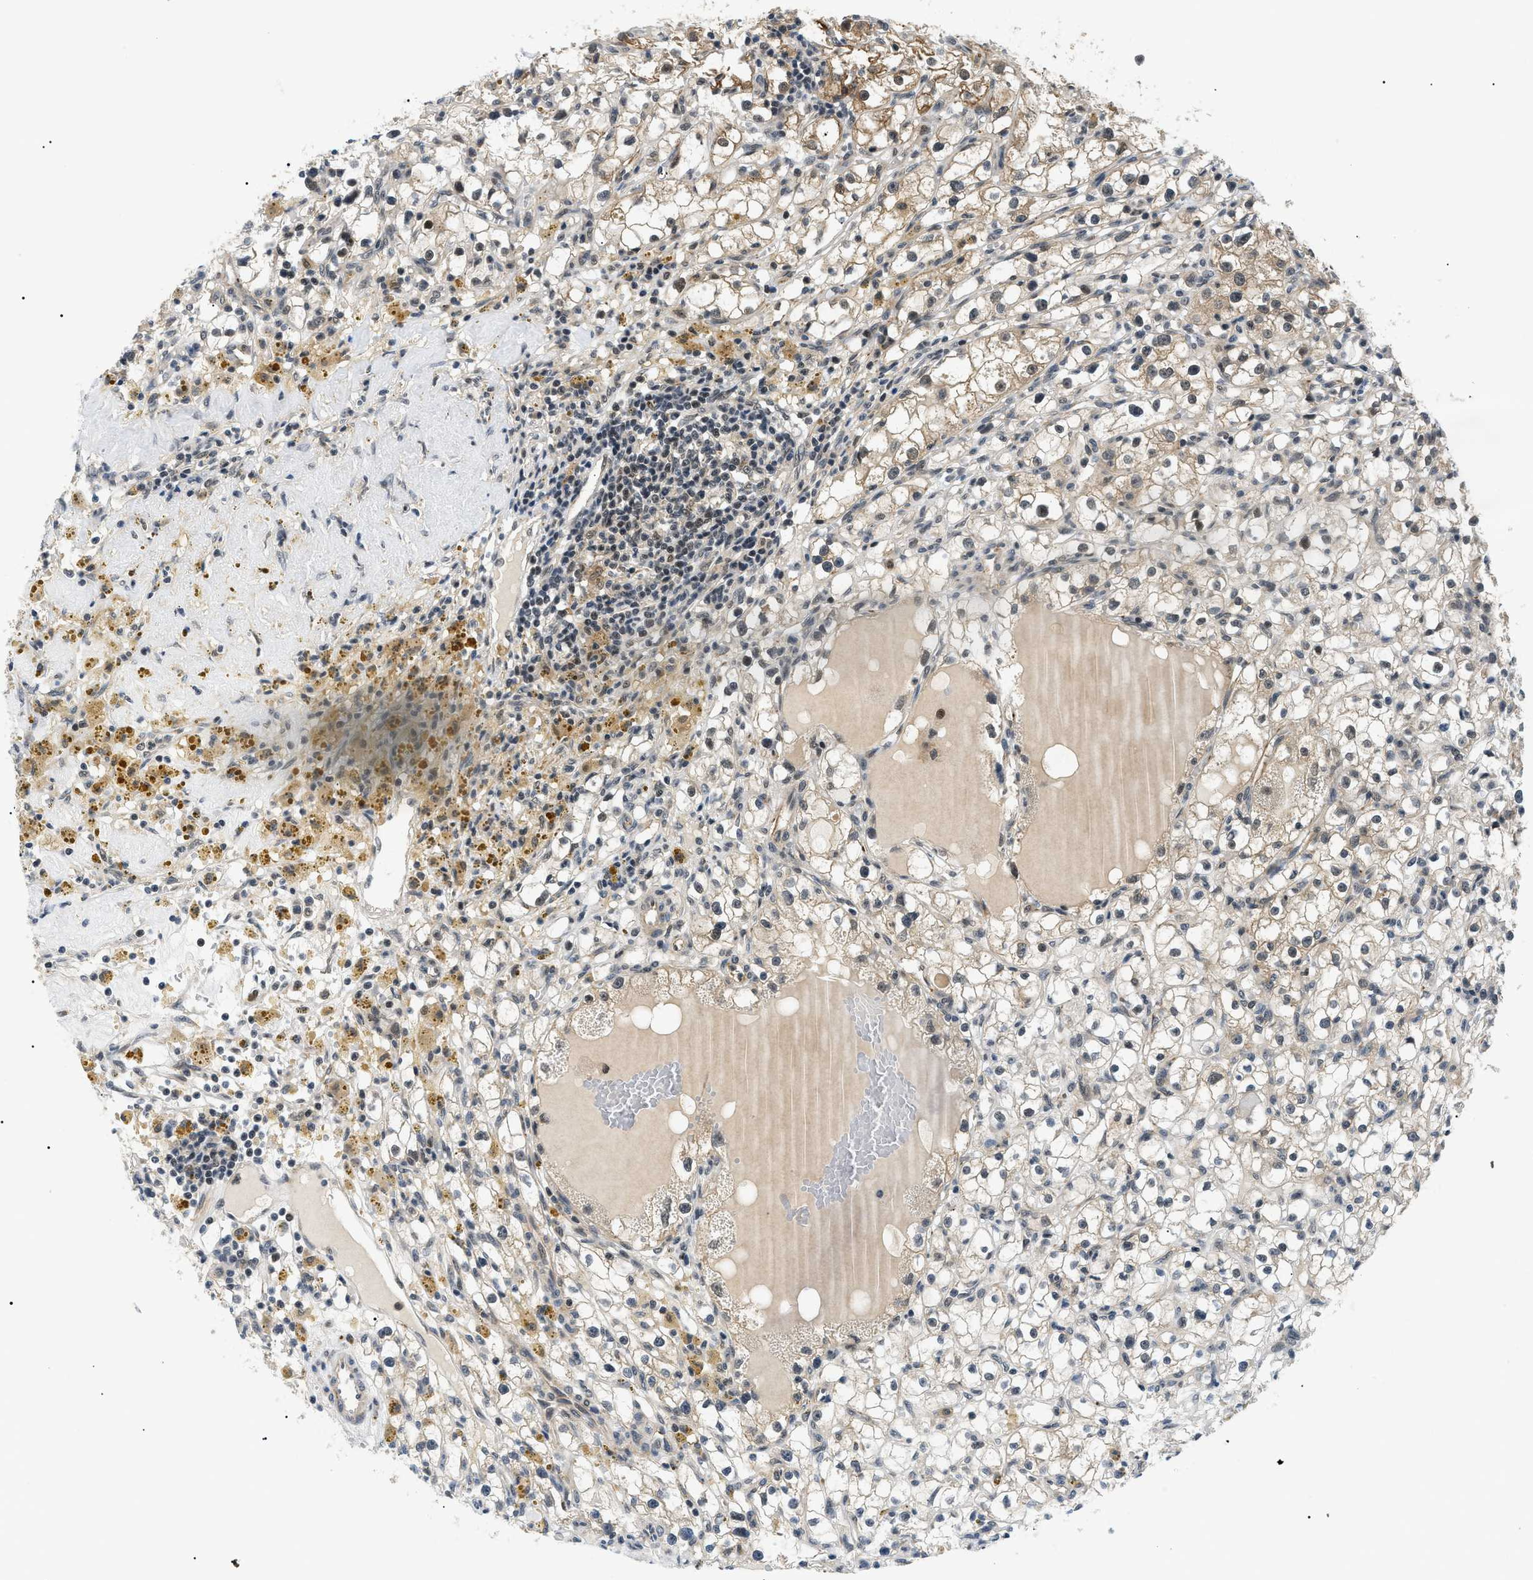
{"staining": {"intensity": "weak", "quantity": "25%-75%", "location": "cytoplasmic/membranous,nuclear"}, "tissue": "renal cancer", "cell_type": "Tumor cells", "image_type": "cancer", "snomed": [{"axis": "morphology", "description": "Adenocarcinoma, NOS"}, {"axis": "topography", "description": "Kidney"}], "caption": "Weak cytoplasmic/membranous and nuclear positivity is identified in approximately 25%-75% of tumor cells in renal cancer.", "gene": "RBM15", "patient": {"sex": "male", "age": 56}}